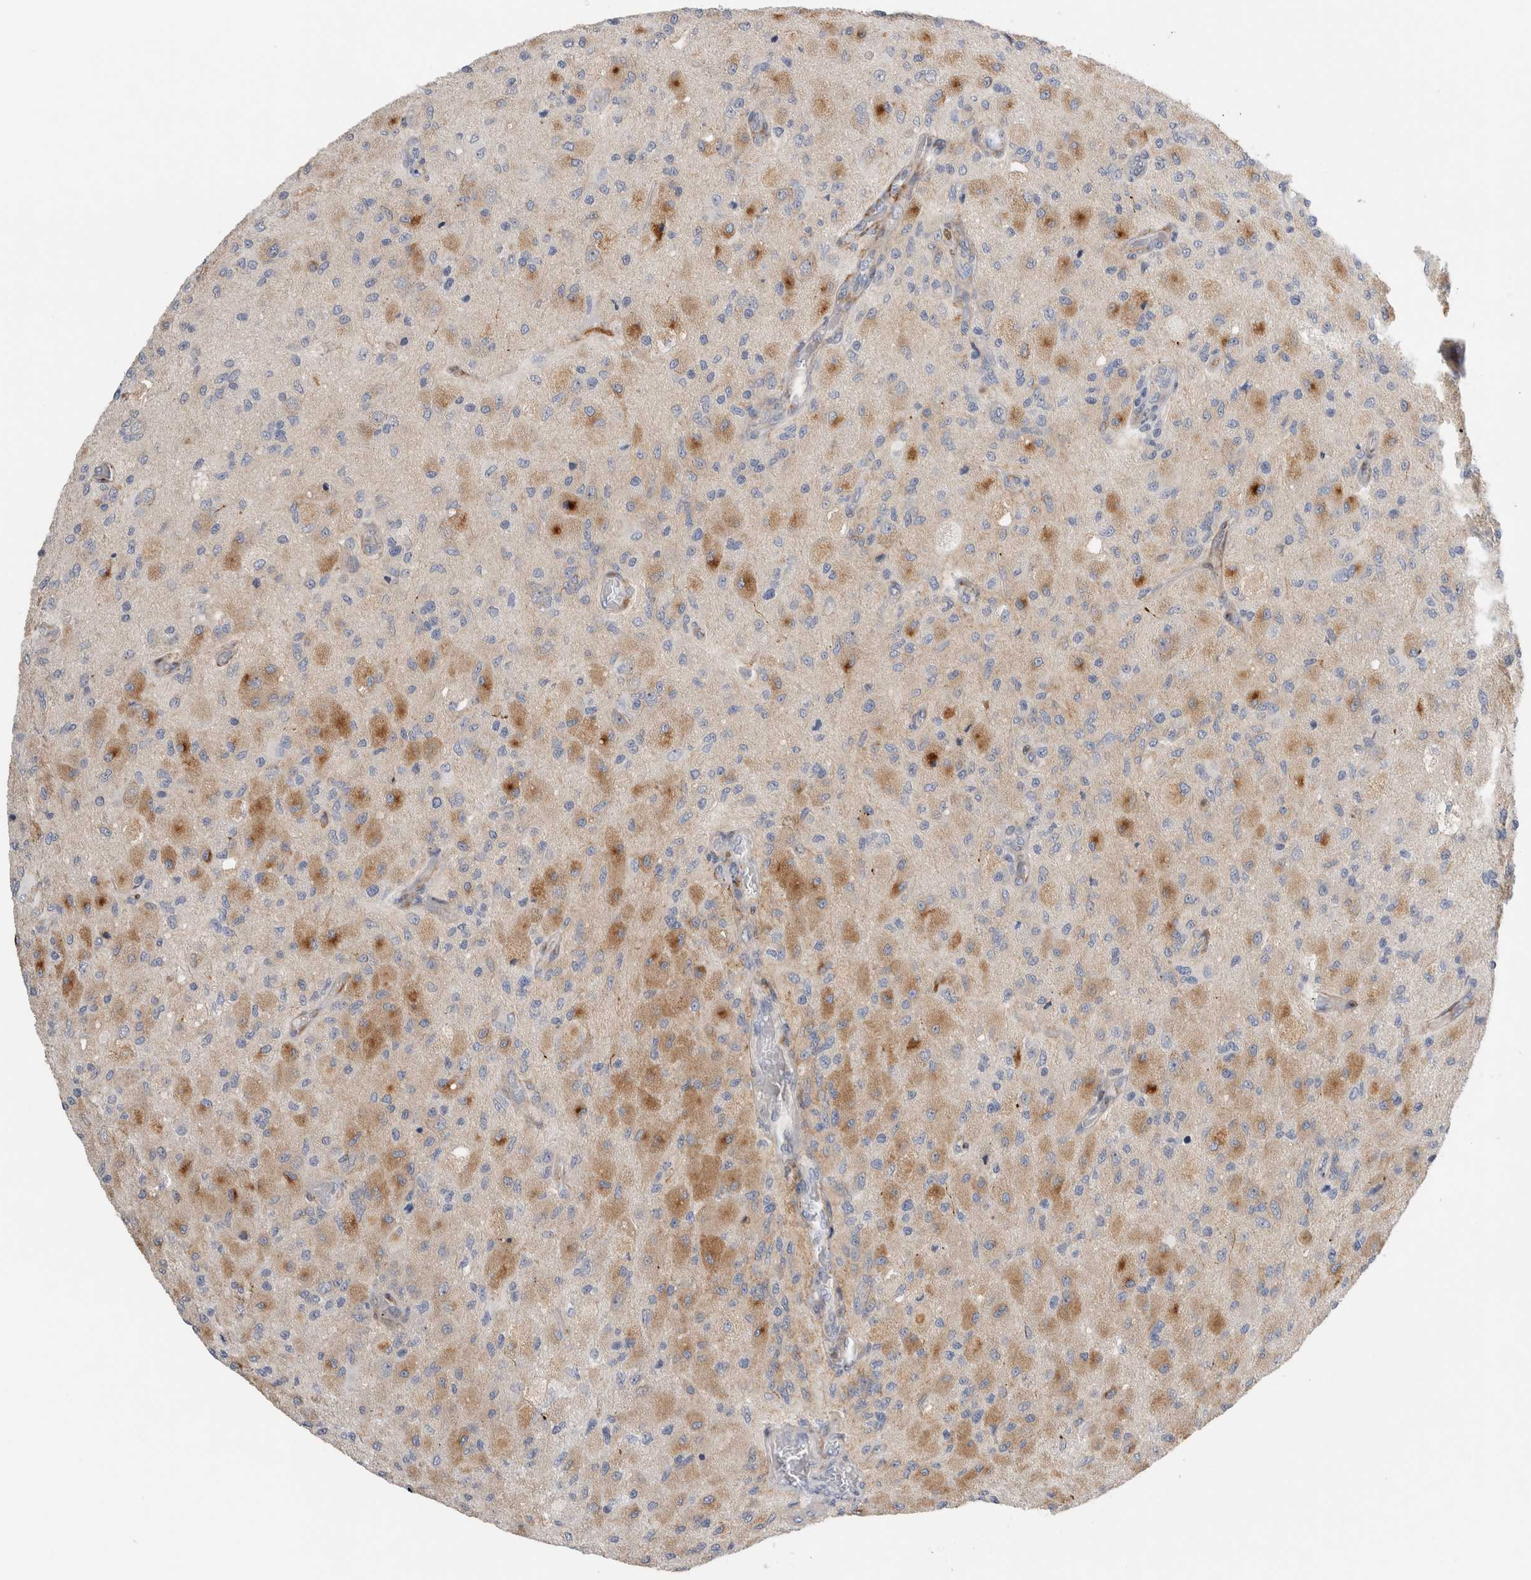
{"staining": {"intensity": "moderate", "quantity": "<25%", "location": "cytoplasmic/membranous"}, "tissue": "glioma", "cell_type": "Tumor cells", "image_type": "cancer", "snomed": [{"axis": "morphology", "description": "Normal tissue, NOS"}, {"axis": "morphology", "description": "Glioma, malignant, High grade"}, {"axis": "topography", "description": "Cerebral cortex"}], "caption": "This photomicrograph shows malignant high-grade glioma stained with immunohistochemistry (IHC) to label a protein in brown. The cytoplasmic/membranous of tumor cells show moderate positivity for the protein. Nuclei are counter-stained blue.", "gene": "SLC20A2", "patient": {"sex": "male", "age": 77}}